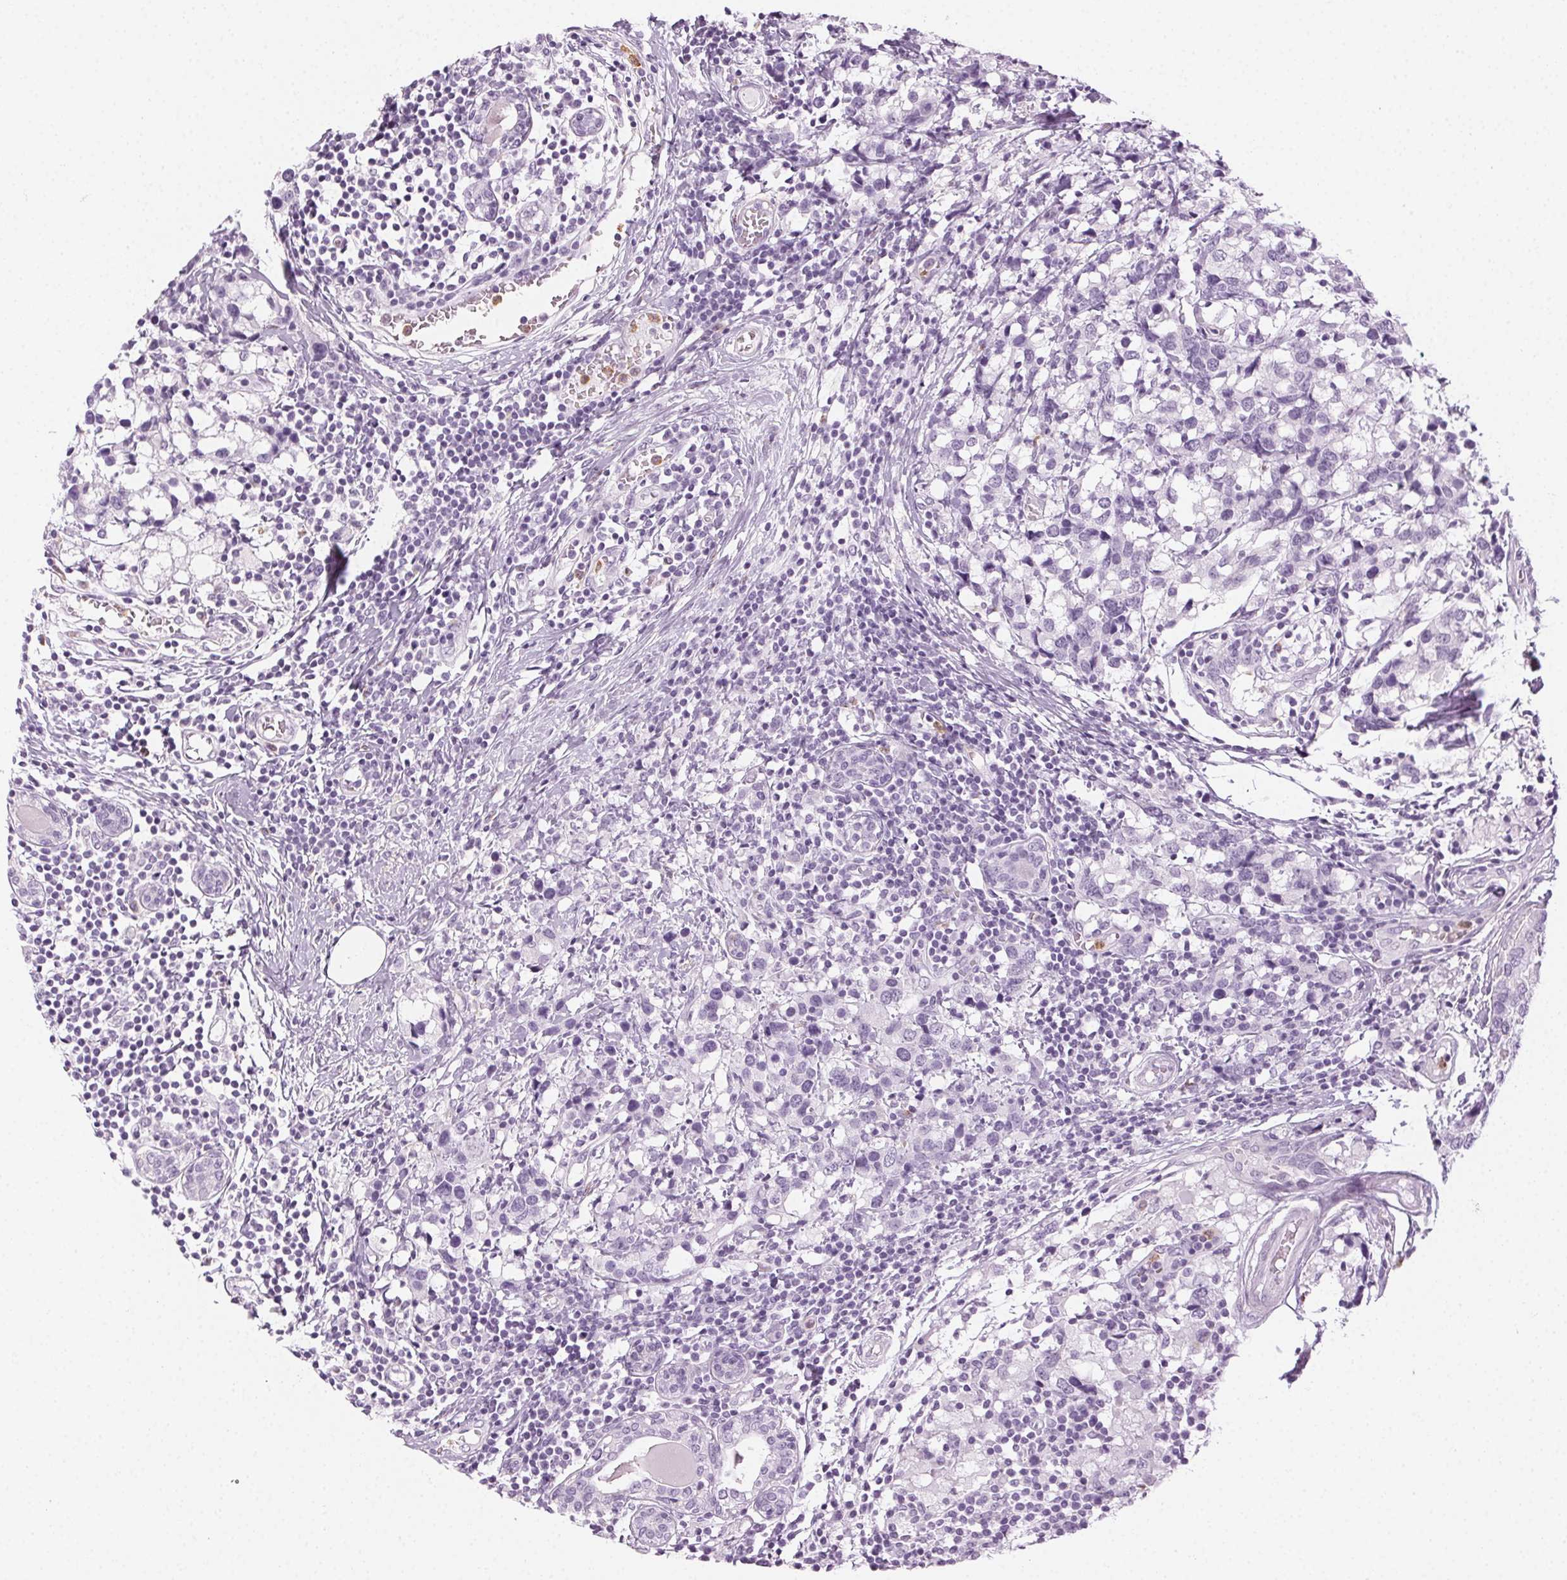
{"staining": {"intensity": "negative", "quantity": "none", "location": "none"}, "tissue": "breast cancer", "cell_type": "Tumor cells", "image_type": "cancer", "snomed": [{"axis": "morphology", "description": "Lobular carcinoma"}, {"axis": "topography", "description": "Breast"}], "caption": "A photomicrograph of lobular carcinoma (breast) stained for a protein reveals no brown staining in tumor cells.", "gene": "MPO", "patient": {"sex": "female", "age": 59}}